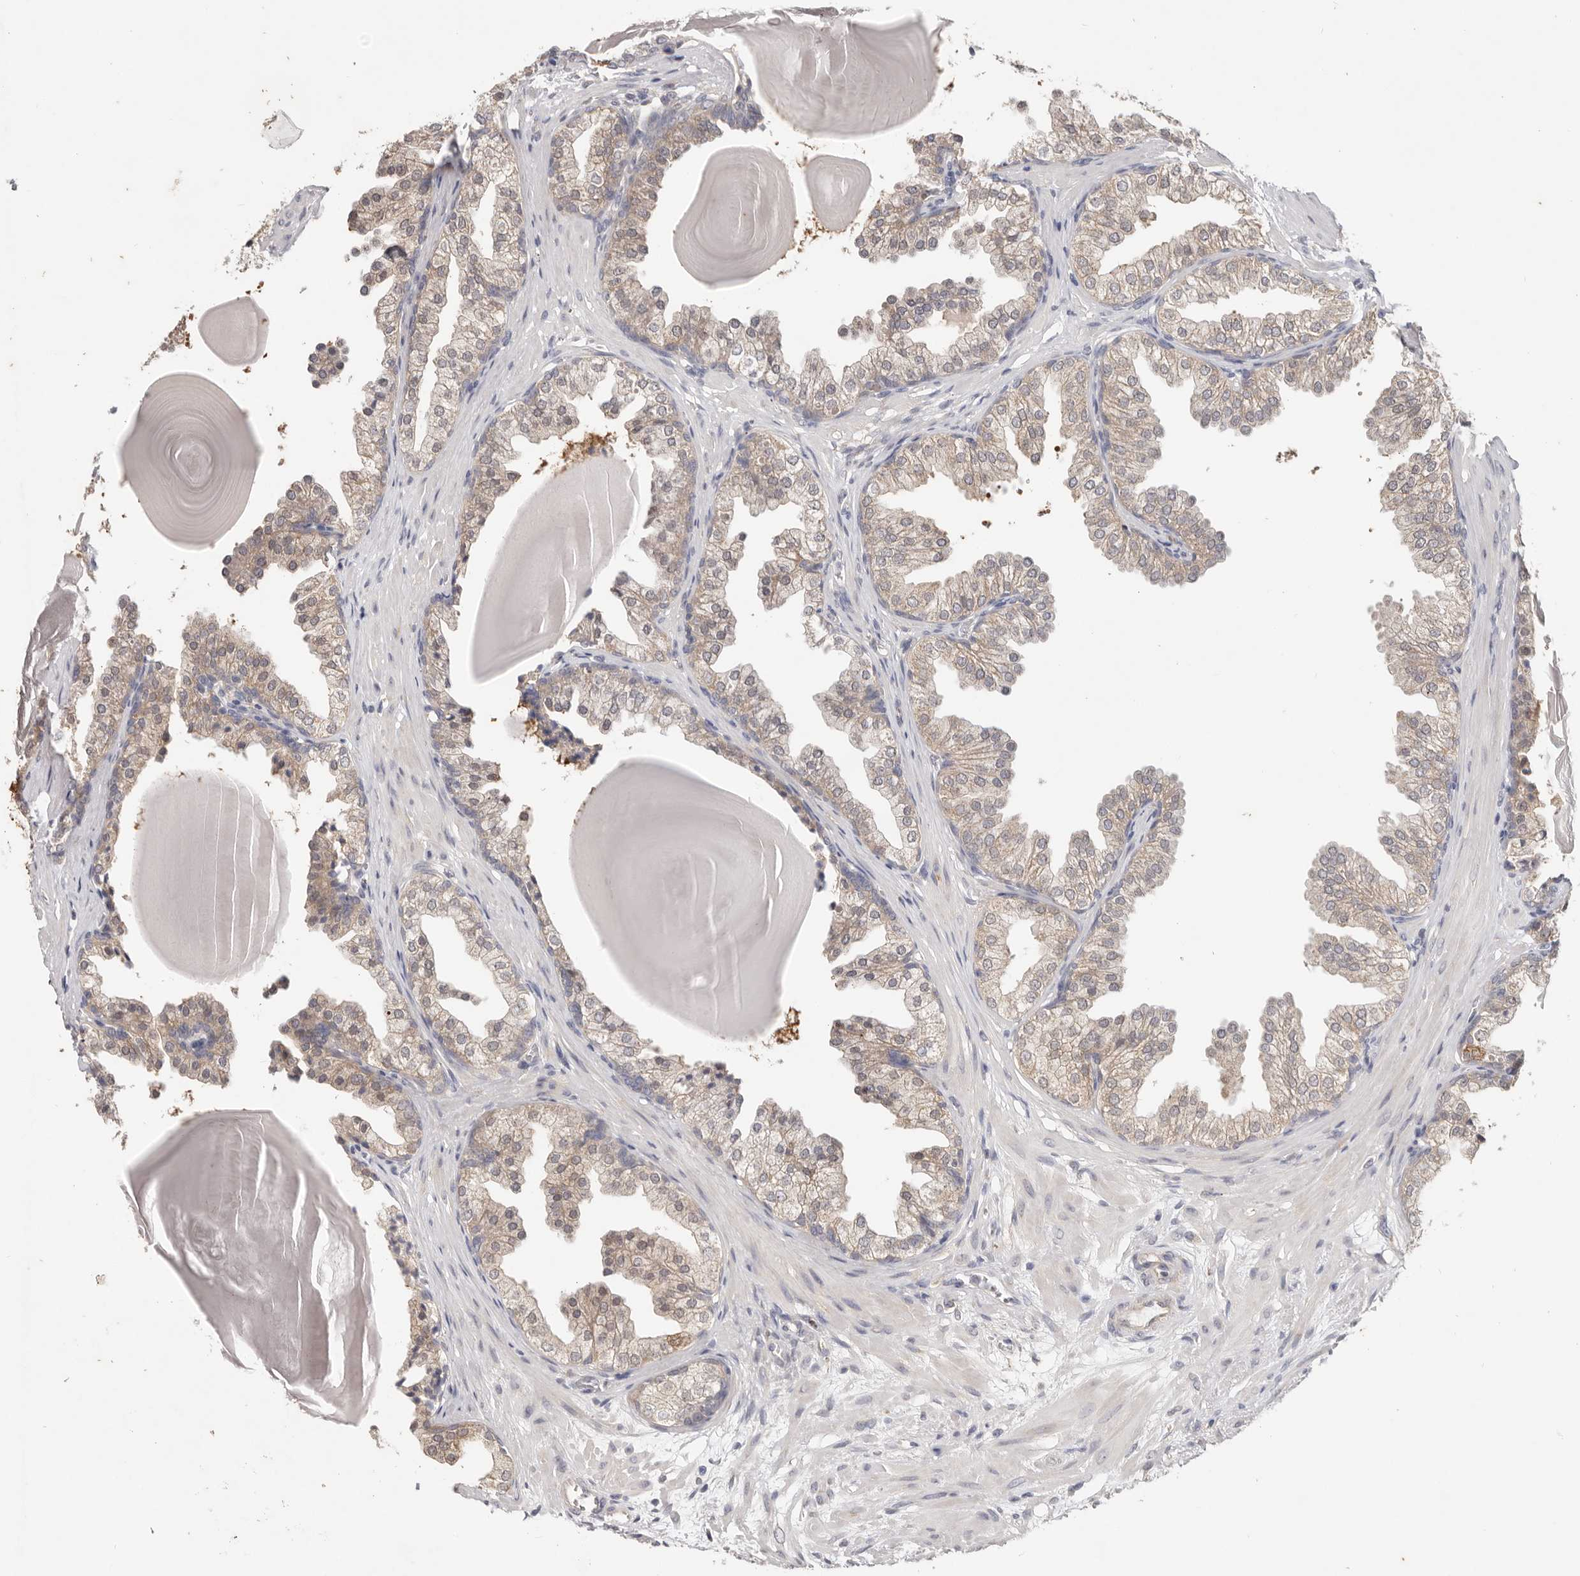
{"staining": {"intensity": "weak", "quantity": "25%-75%", "location": "cytoplasmic/membranous"}, "tissue": "prostate", "cell_type": "Glandular cells", "image_type": "normal", "snomed": [{"axis": "morphology", "description": "Normal tissue, NOS"}, {"axis": "topography", "description": "Prostate"}], "caption": "DAB immunohistochemical staining of normal human prostate exhibits weak cytoplasmic/membranous protein positivity in about 25%-75% of glandular cells.", "gene": "WDR77", "patient": {"sex": "male", "age": 48}}